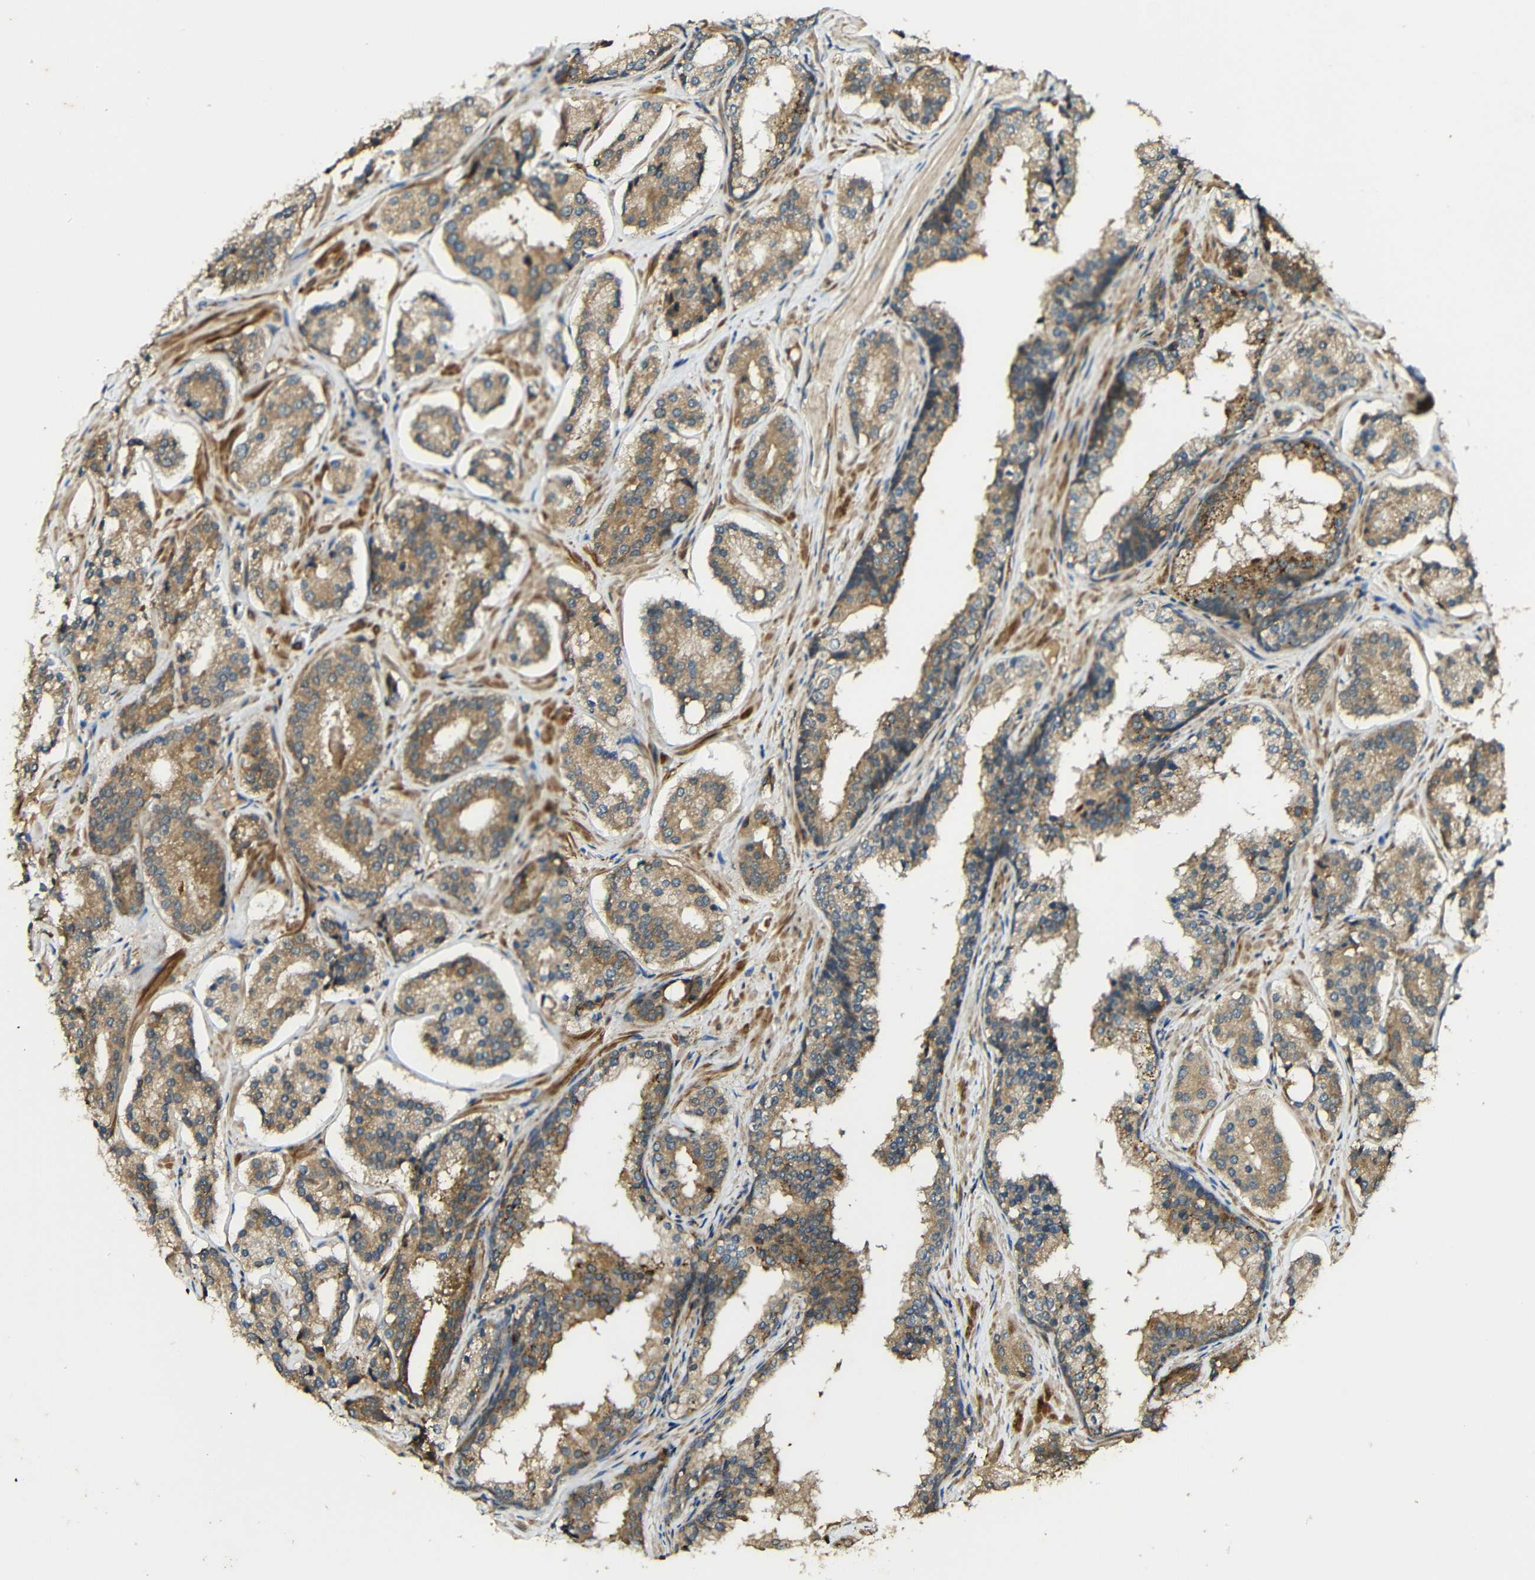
{"staining": {"intensity": "moderate", "quantity": ">75%", "location": "cytoplasmic/membranous"}, "tissue": "prostate cancer", "cell_type": "Tumor cells", "image_type": "cancer", "snomed": [{"axis": "morphology", "description": "Adenocarcinoma, High grade"}, {"axis": "topography", "description": "Prostate"}], "caption": "Prostate cancer tissue demonstrates moderate cytoplasmic/membranous staining in about >75% of tumor cells", "gene": "CASP8", "patient": {"sex": "male", "age": 60}}